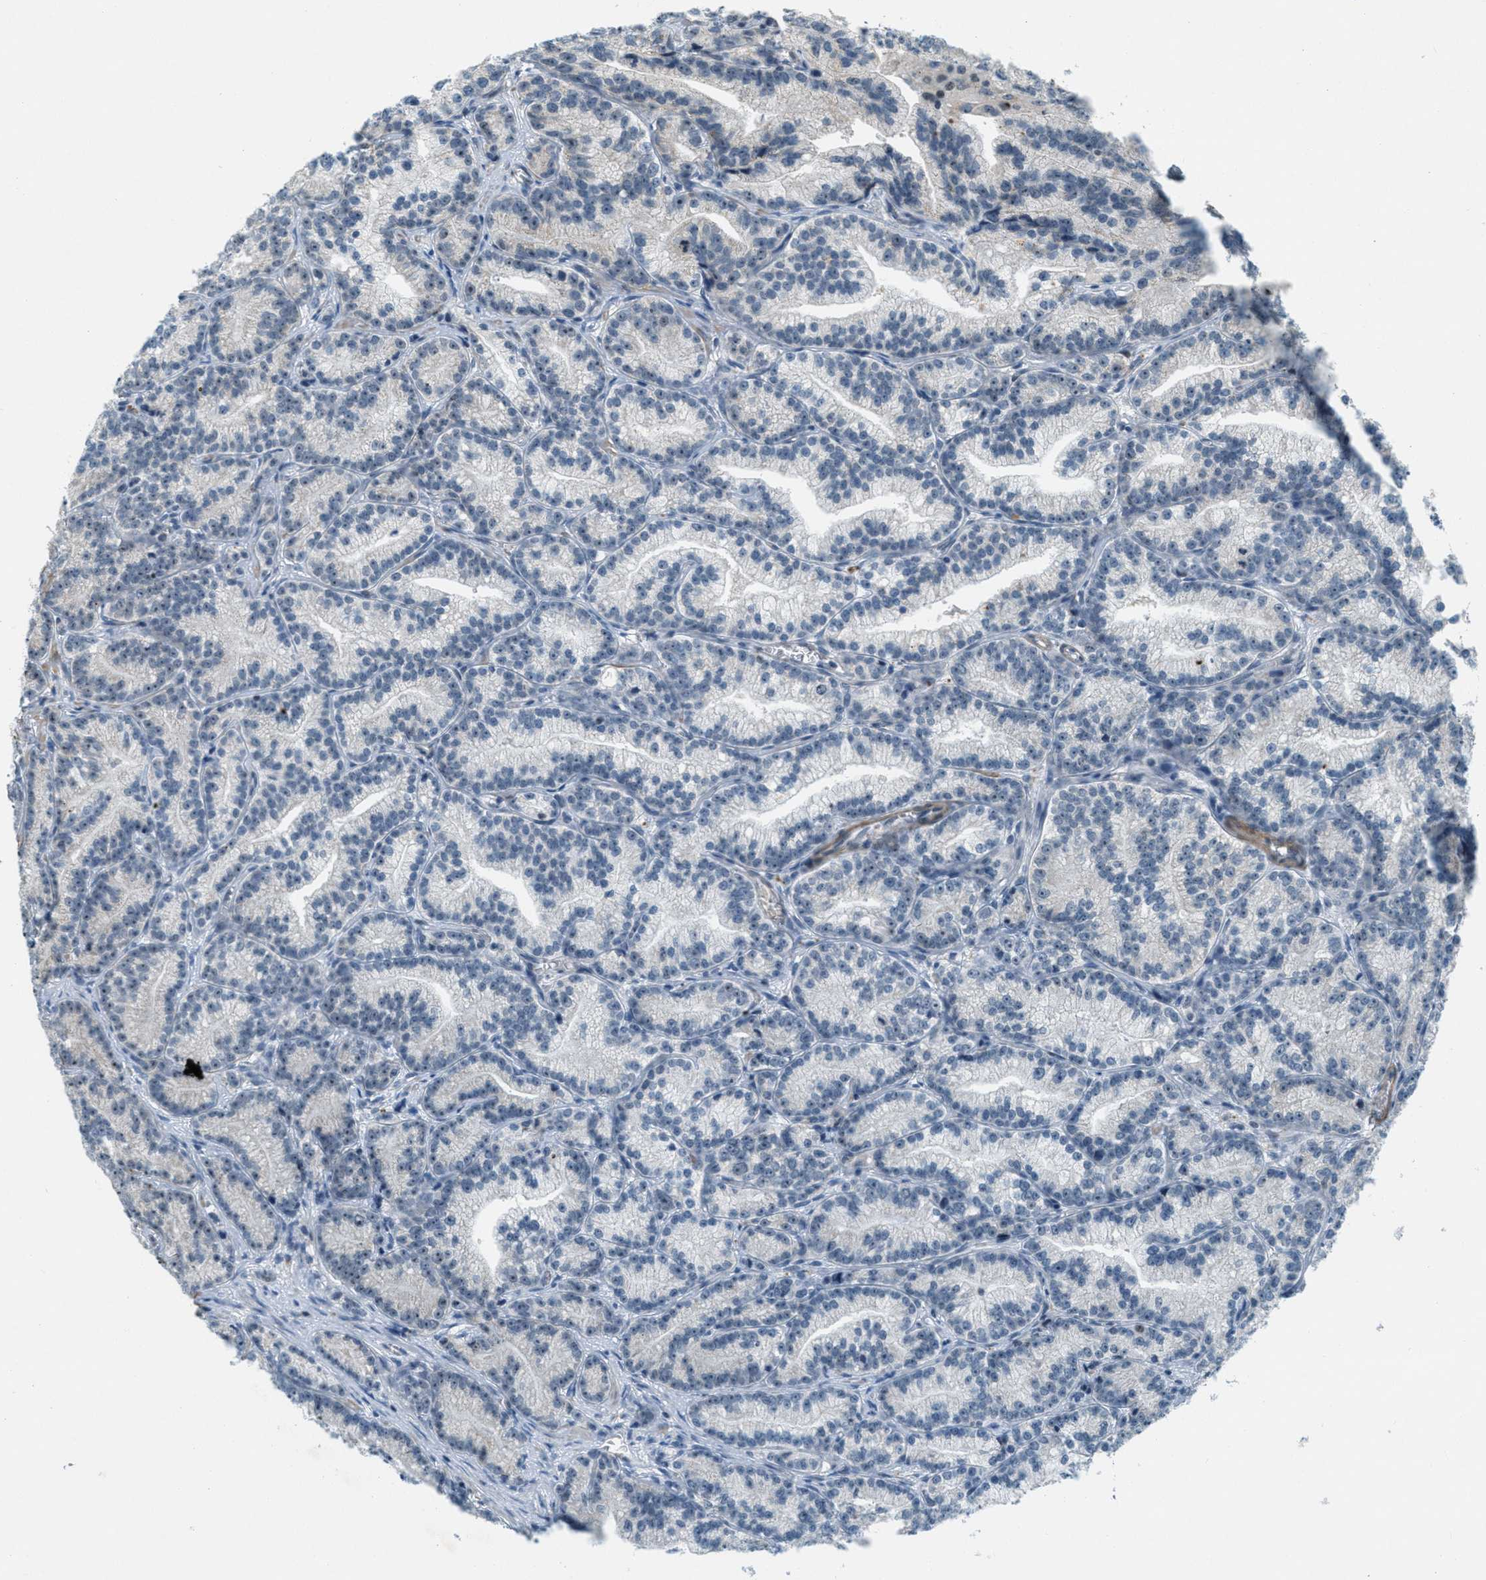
{"staining": {"intensity": "weak", "quantity": "<25%", "location": "nuclear"}, "tissue": "prostate cancer", "cell_type": "Tumor cells", "image_type": "cancer", "snomed": [{"axis": "morphology", "description": "Adenocarcinoma, Low grade"}, {"axis": "topography", "description": "Prostate"}], "caption": "A histopathology image of adenocarcinoma (low-grade) (prostate) stained for a protein shows no brown staining in tumor cells. (DAB immunohistochemistry, high magnification).", "gene": "DDX47", "patient": {"sex": "male", "age": 89}}